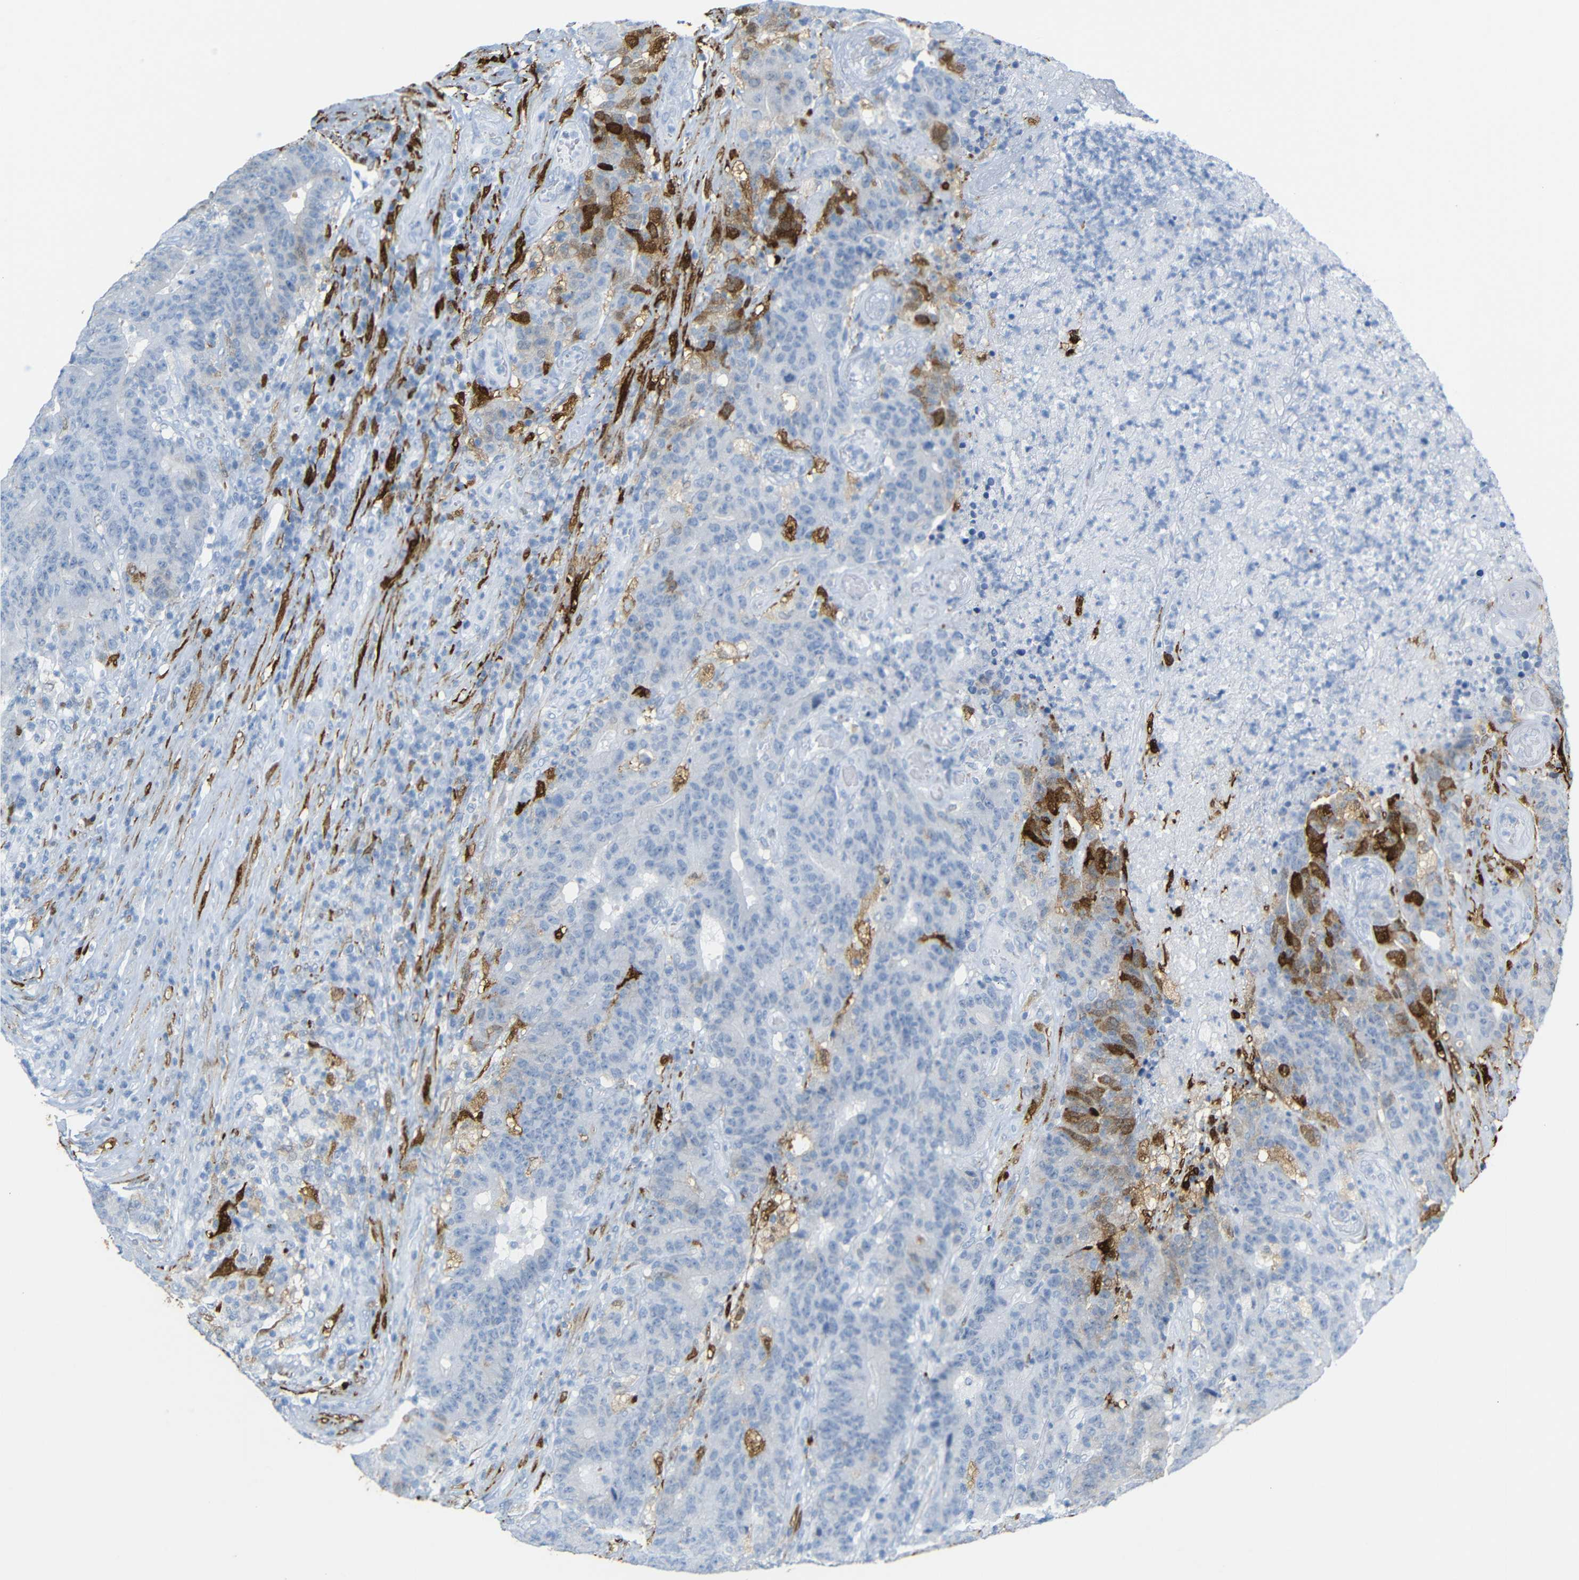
{"staining": {"intensity": "negative", "quantity": "none", "location": "none"}, "tissue": "colorectal cancer", "cell_type": "Tumor cells", "image_type": "cancer", "snomed": [{"axis": "morphology", "description": "Normal tissue, NOS"}, {"axis": "morphology", "description": "Adenocarcinoma, NOS"}, {"axis": "topography", "description": "Colon"}], "caption": "Immunohistochemistry image of colorectal cancer (adenocarcinoma) stained for a protein (brown), which reveals no staining in tumor cells.", "gene": "MT1A", "patient": {"sex": "female", "age": 75}}